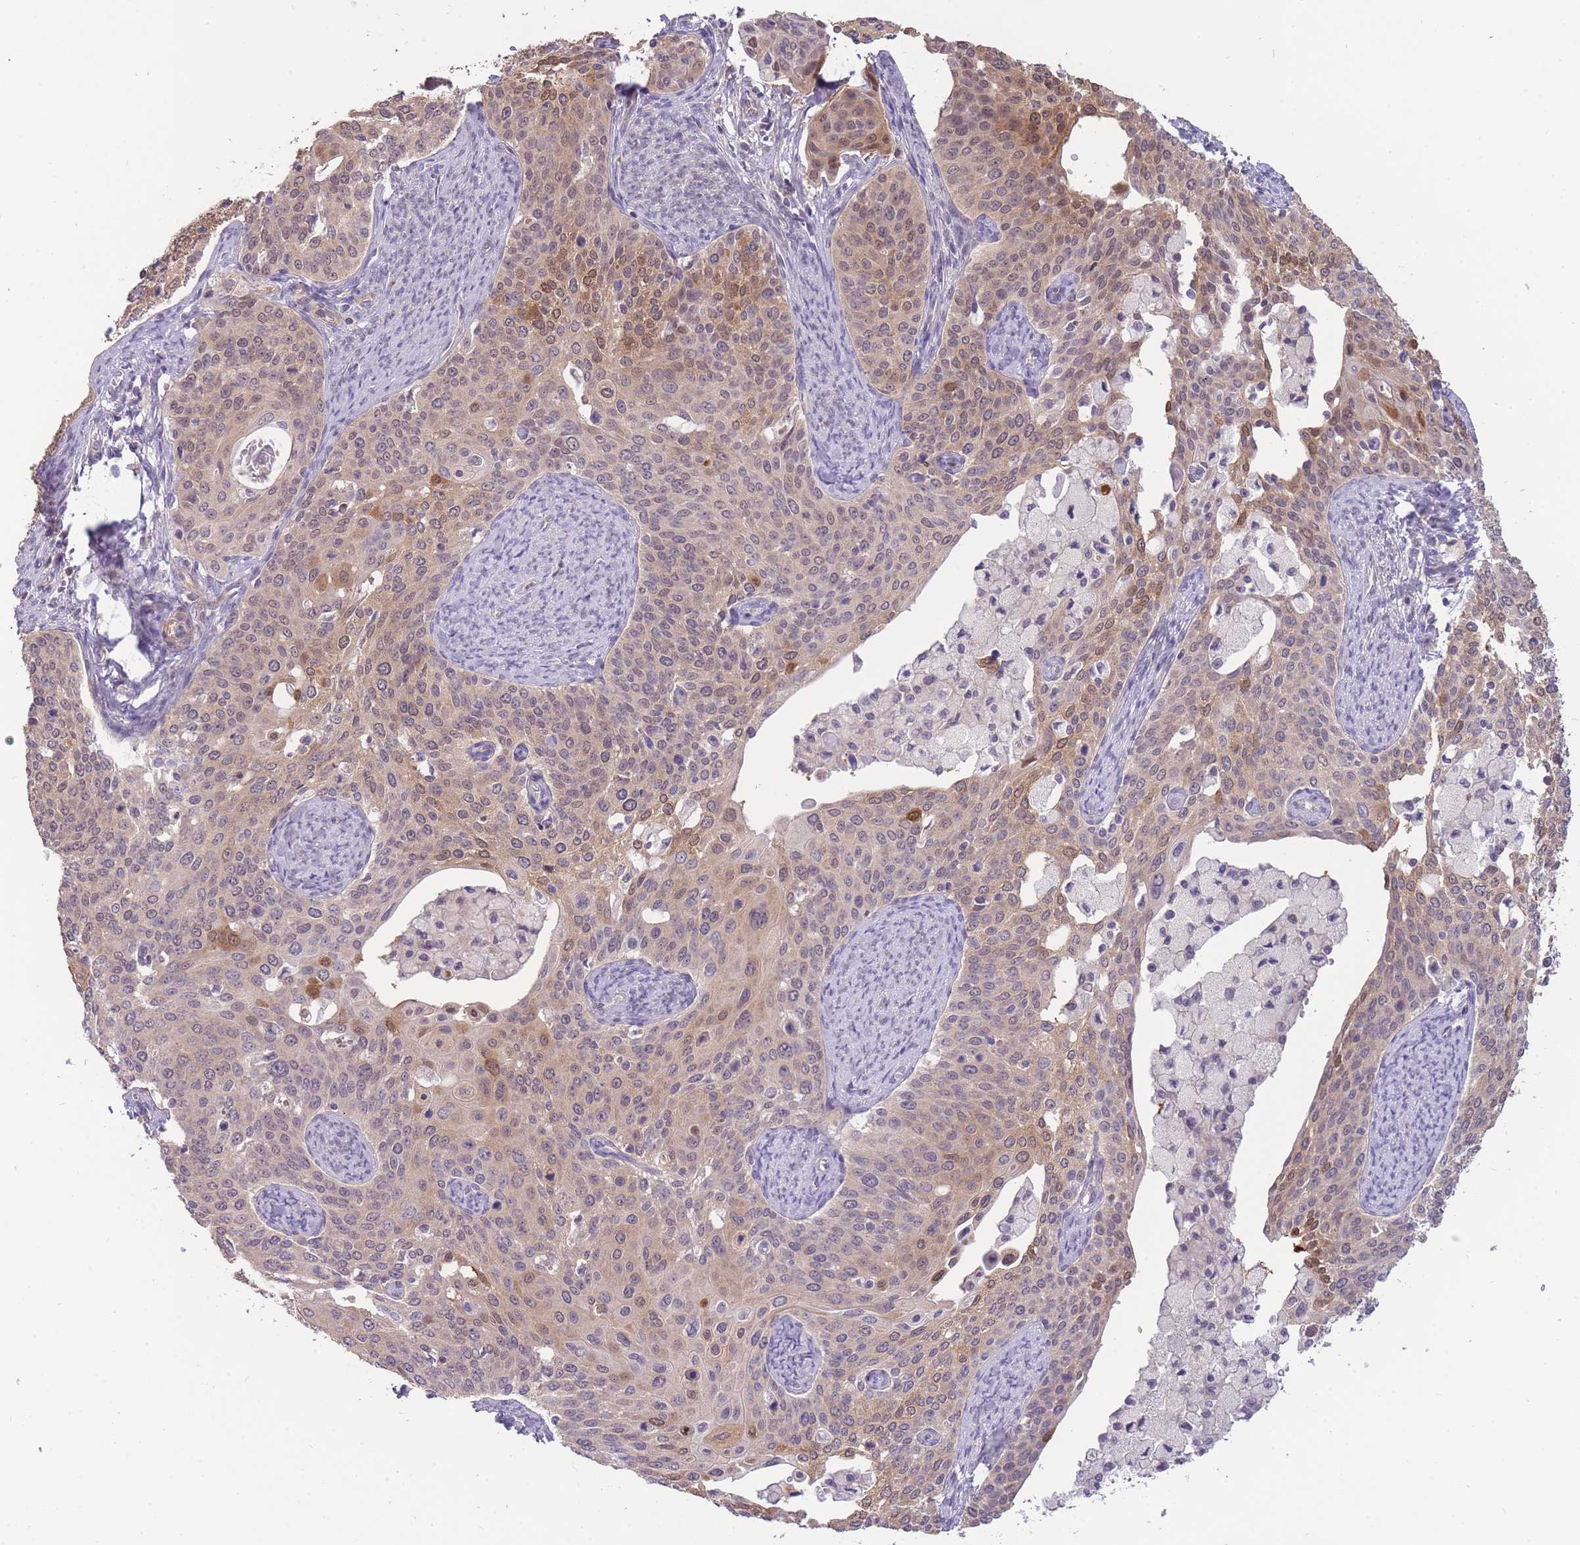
{"staining": {"intensity": "weak", "quantity": ">75%", "location": "cytoplasmic/membranous,nuclear"}, "tissue": "cervical cancer", "cell_type": "Tumor cells", "image_type": "cancer", "snomed": [{"axis": "morphology", "description": "Squamous cell carcinoma, NOS"}, {"axis": "topography", "description": "Cervix"}], "caption": "Cervical squamous cell carcinoma tissue exhibits weak cytoplasmic/membranous and nuclear positivity in about >75% of tumor cells (IHC, brightfield microscopy, high magnification).", "gene": "SMC6", "patient": {"sex": "female", "age": 44}}